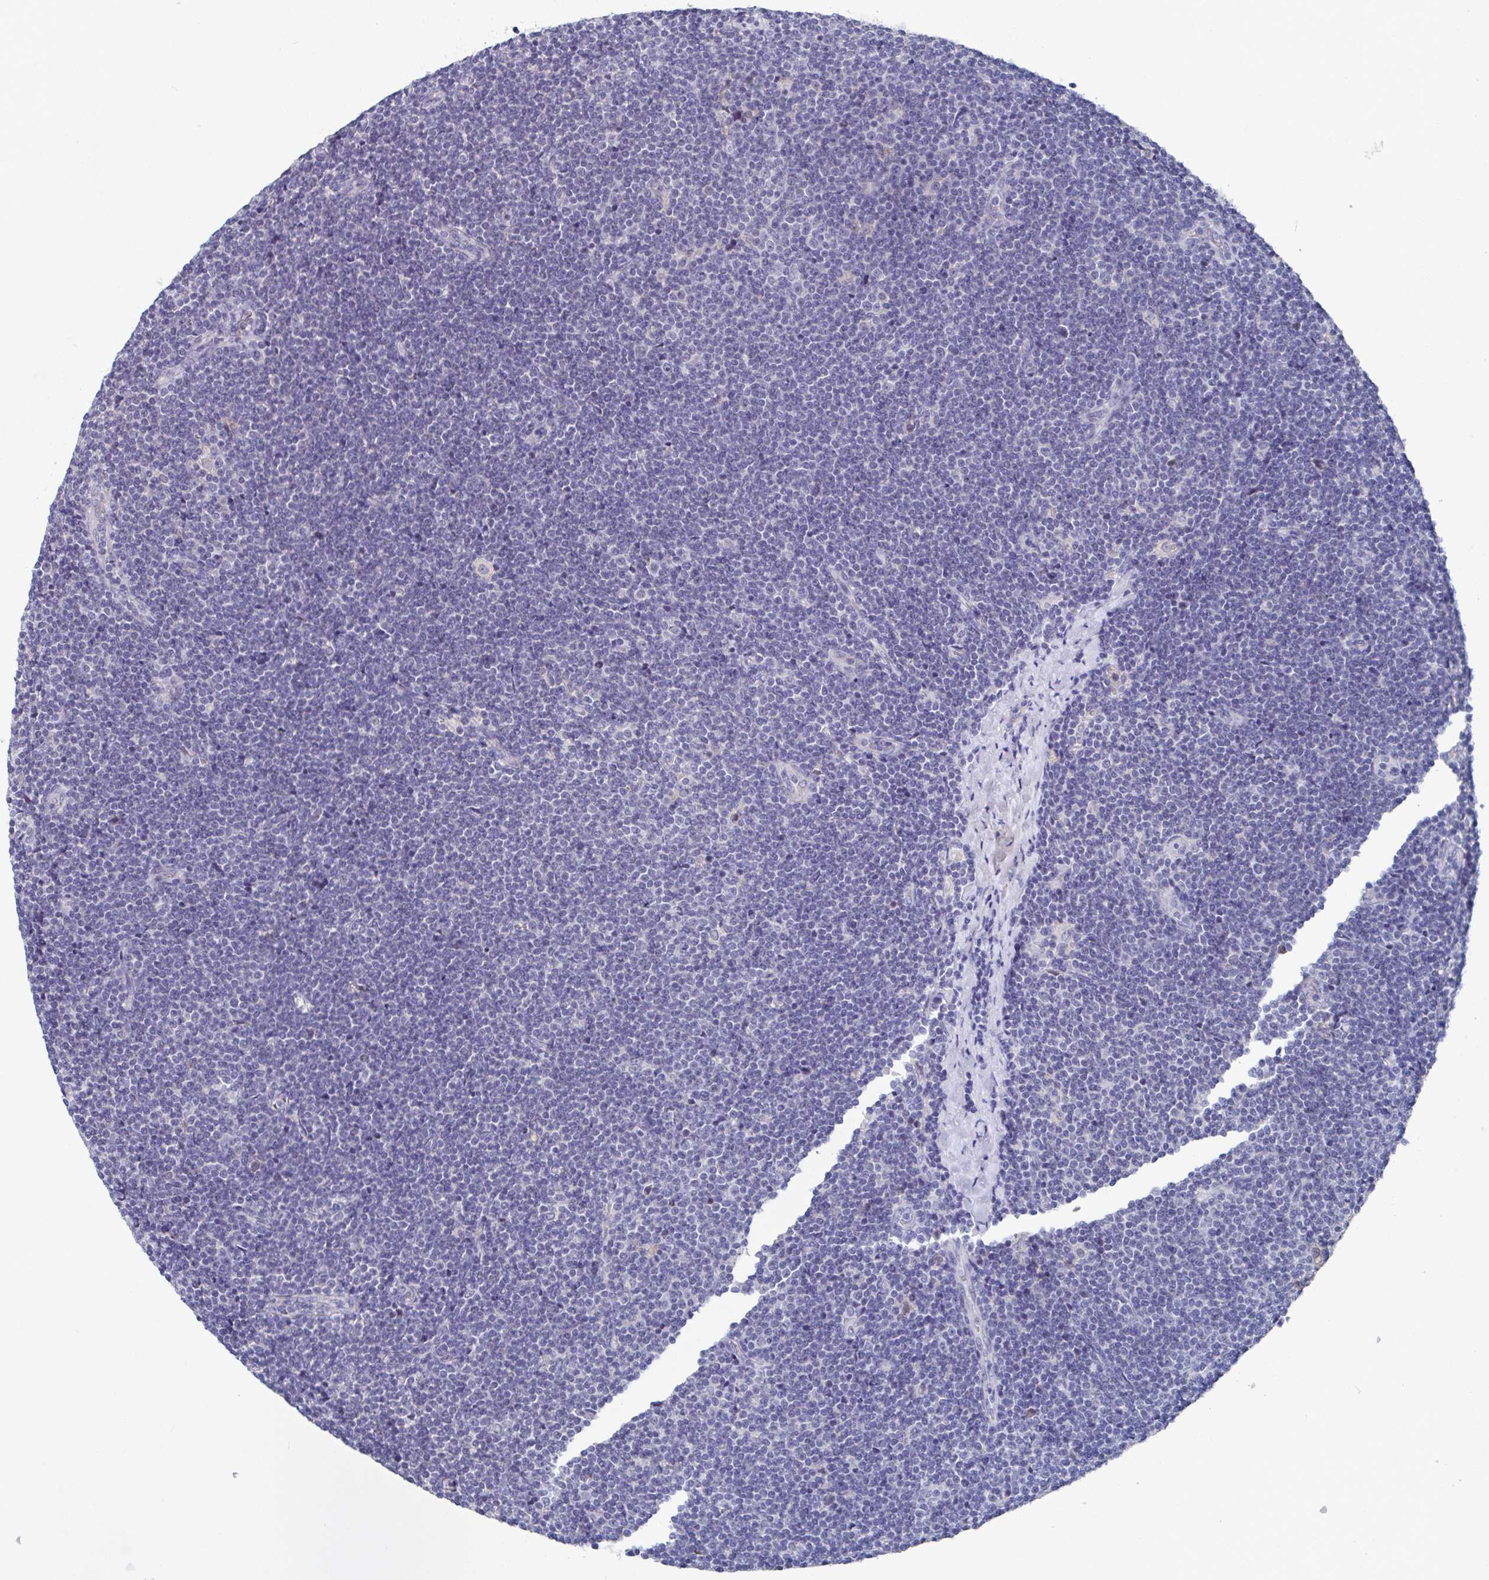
{"staining": {"intensity": "negative", "quantity": "none", "location": "none"}, "tissue": "lymphoma", "cell_type": "Tumor cells", "image_type": "cancer", "snomed": [{"axis": "morphology", "description": "Malignant lymphoma, non-Hodgkin's type, Low grade"}, {"axis": "topography", "description": "Lymph node"}], "caption": "A high-resolution micrograph shows immunohistochemistry staining of lymphoma, which exhibits no significant staining in tumor cells.", "gene": "TAS2R39", "patient": {"sex": "male", "age": 48}}